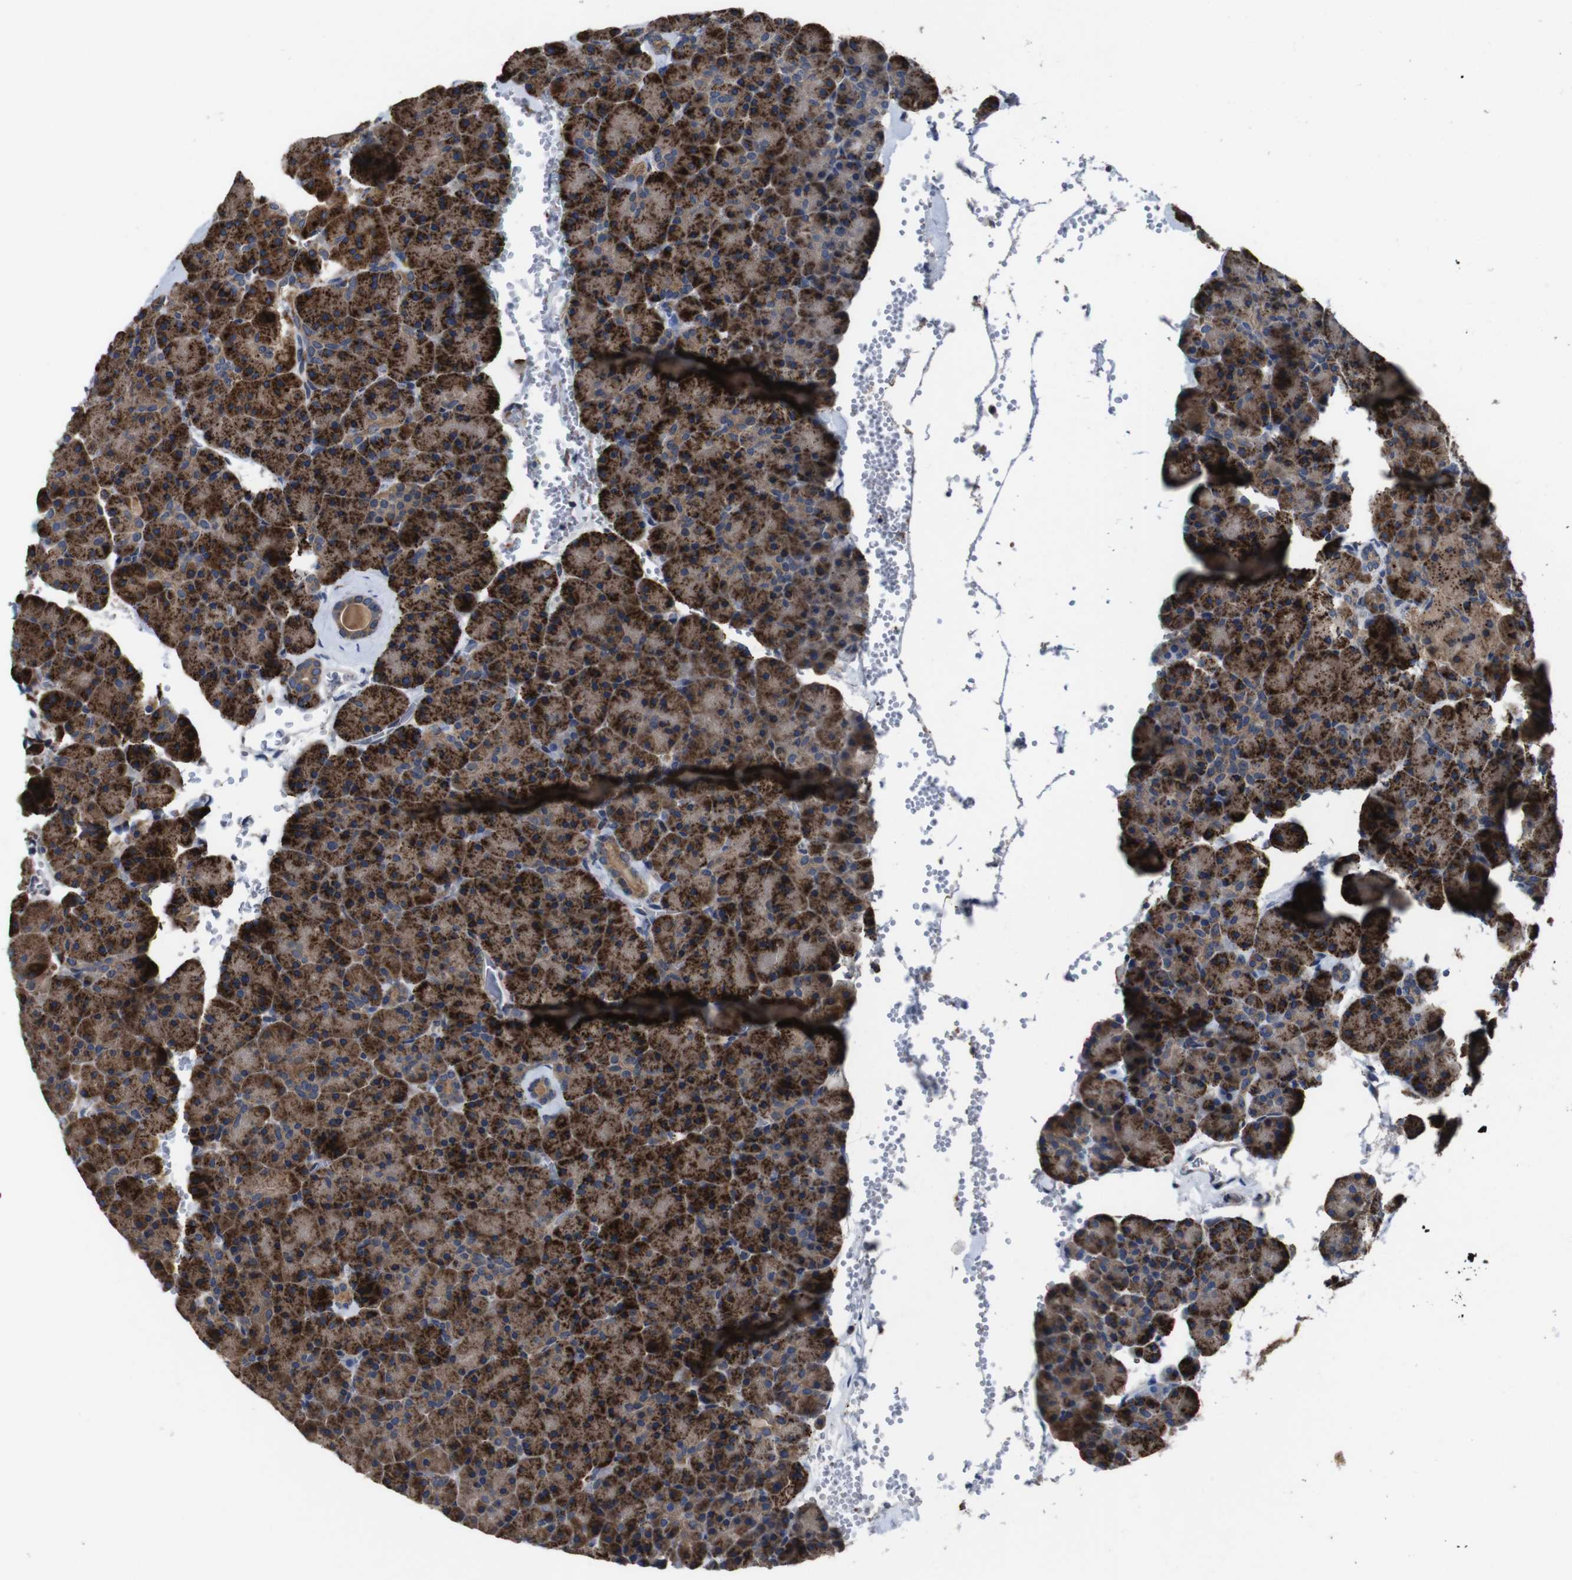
{"staining": {"intensity": "strong", "quantity": ">75%", "location": "cytoplasmic/membranous"}, "tissue": "pancreas", "cell_type": "Exocrine glandular cells", "image_type": "normal", "snomed": [{"axis": "morphology", "description": "Normal tissue, NOS"}, {"axis": "topography", "description": "Pancreas"}], "caption": "The histopathology image shows immunohistochemical staining of benign pancreas. There is strong cytoplasmic/membranous expression is present in approximately >75% of exocrine glandular cells.", "gene": "GLIPR1", "patient": {"sex": "female", "age": 35}}